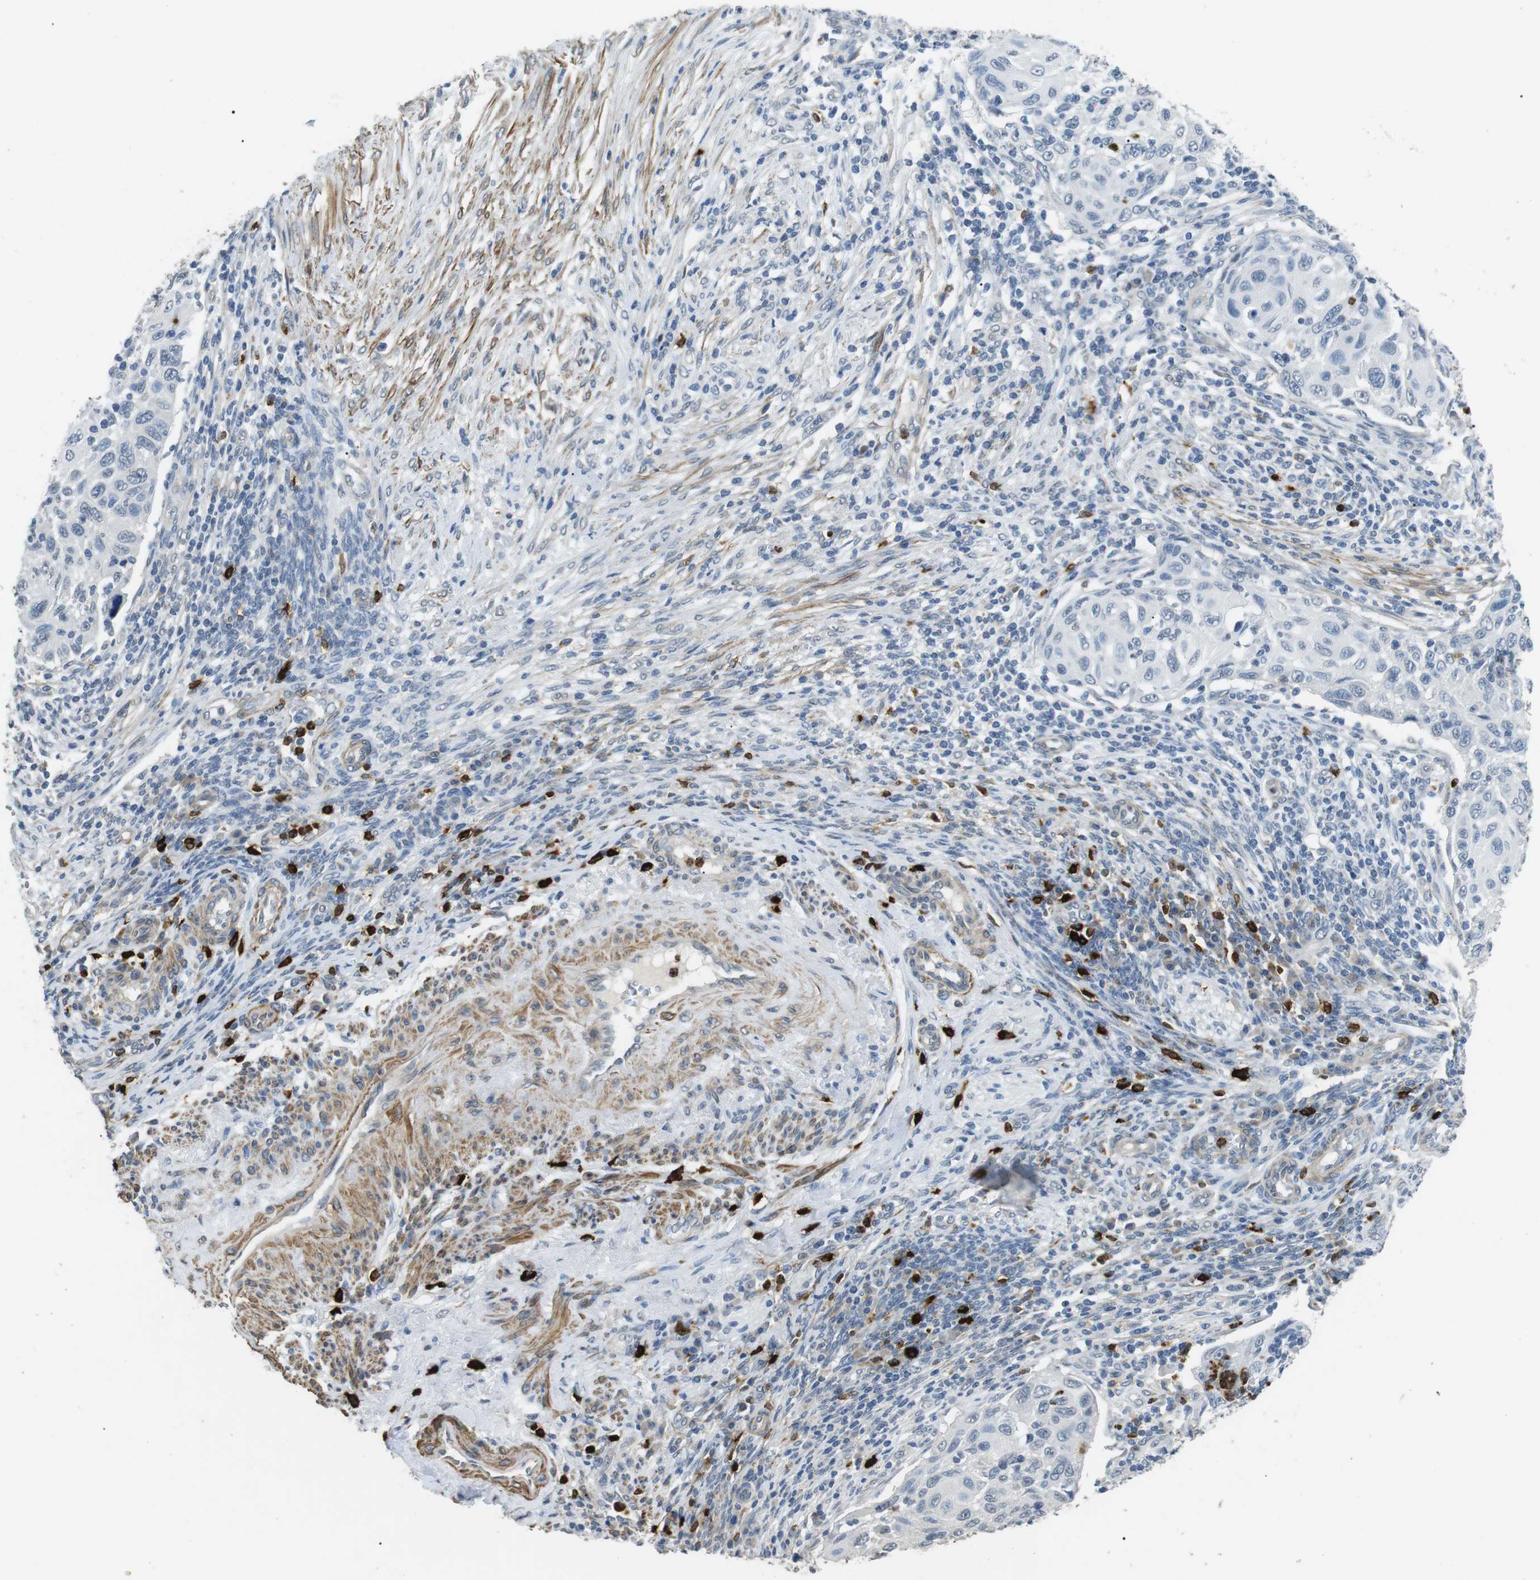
{"staining": {"intensity": "negative", "quantity": "none", "location": "none"}, "tissue": "cervical cancer", "cell_type": "Tumor cells", "image_type": "cancer", "snomed": [{"axis": "morphology", "description": "Squamous cell carcinoma, NOS"}, {"axis": "topography", "description": "Cervix"}], "caption": "There is no significant staining in tumor cells of cervical cancer. Brightfield microscopy of IHC stained with DAB (3,3'-diaminobenzidine) (brown) and hematoxylin (blue), captured at high magnification.", "gene": "GZMM", "patient": {"sex": "female", "age": 70}}